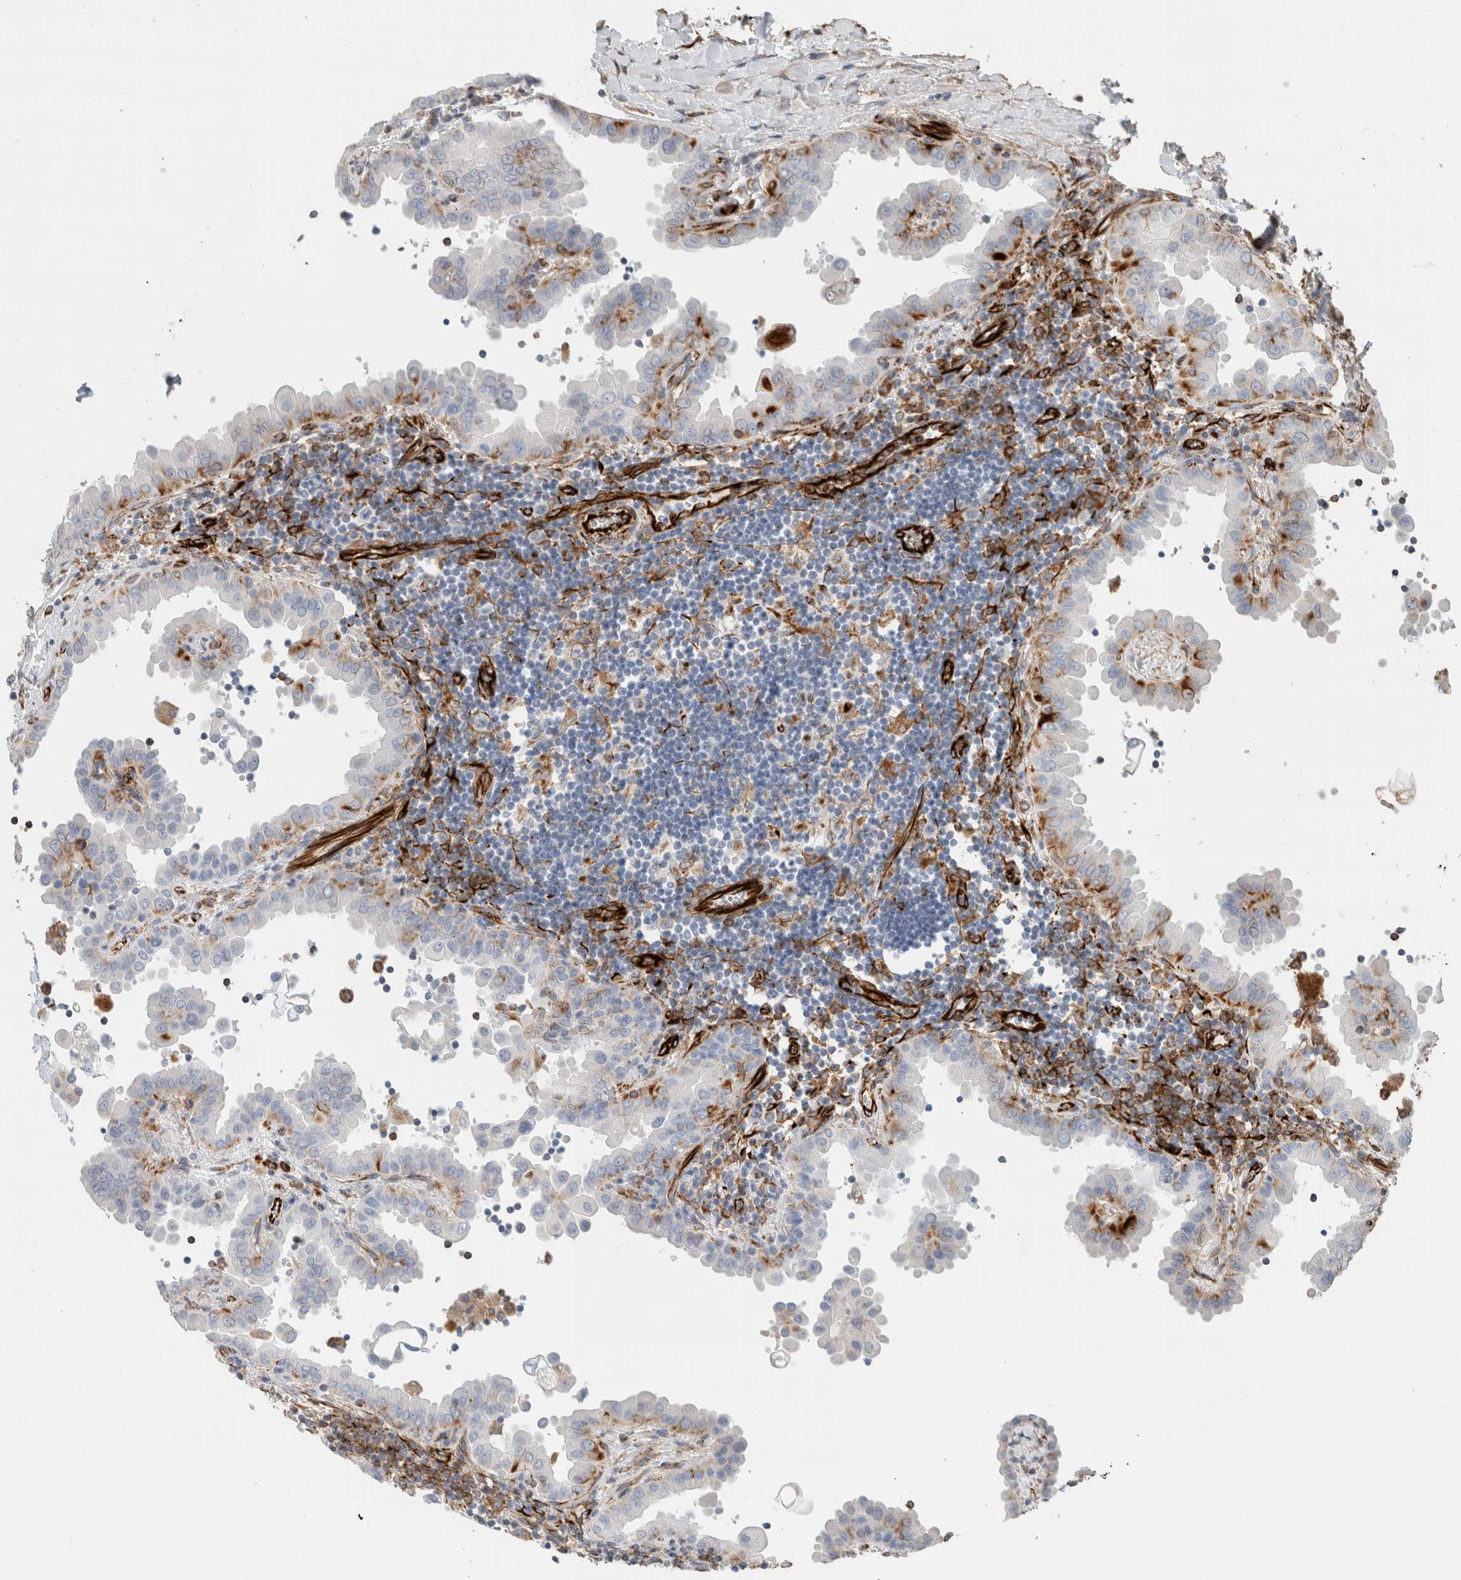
{"staining": {"intensity": "negative", "quantity": "none", "location": "none"}, "tissue": "thyroid cancer", "cell_type": "Tumor cells", "image_type": "cancer", "snomed": [{"axis": "morphology", "description": "Papillary adenocarcinoma, NOS"}, {"axis": "topography", "description": "Thyroid gland"}], "caption": "This is an immunohistochemistry (IHC) photomicrograph of human papillary adenocarcinoma (thyroid). There is no staining in tumor cells.", "gene": "LY86", "patient": {"sex": "male", "age": 33}}